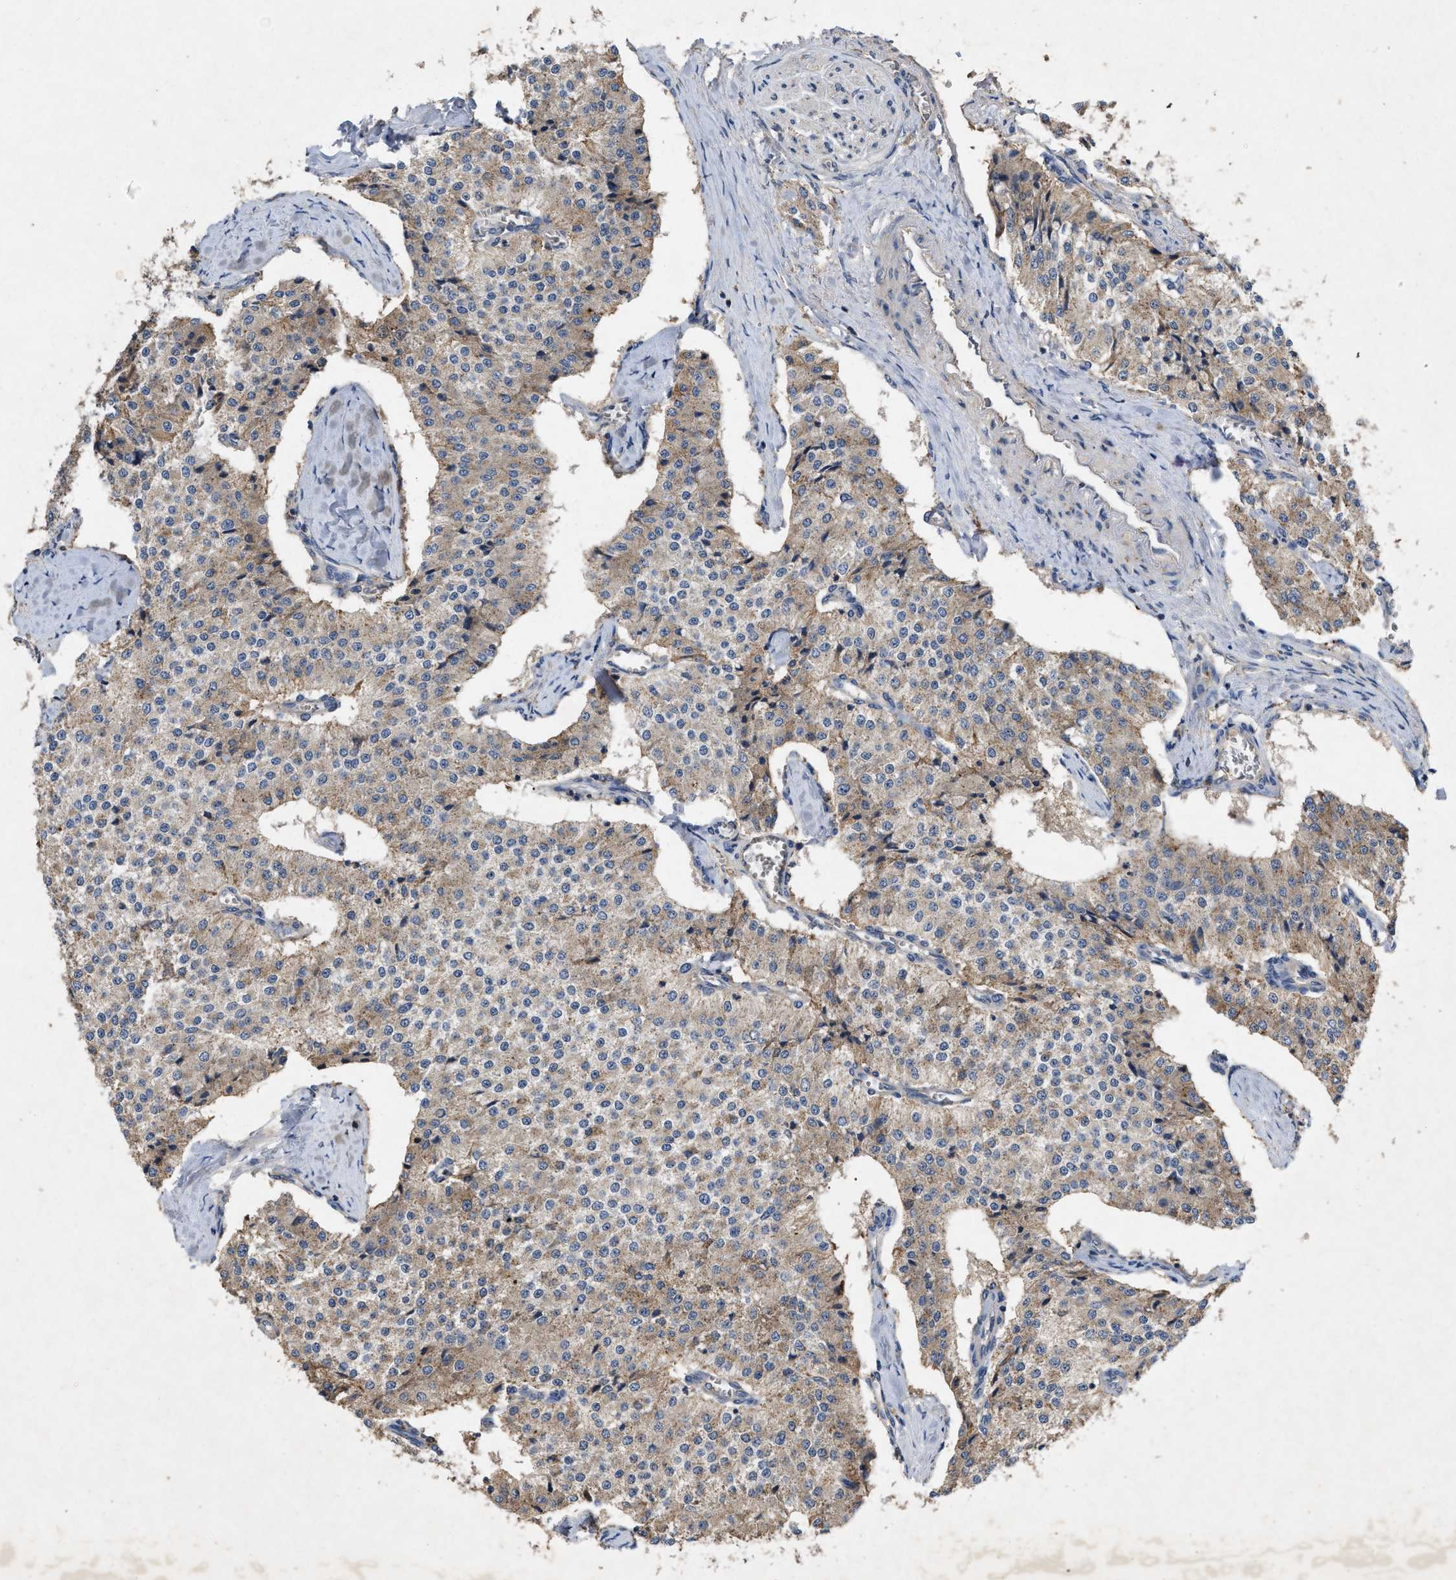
{"staining": {"intensity": "weak", "quantity": "<25%", "location": "cytoplasmic/membranous"}, "tissue": "carcinoid", "cell_type": "Tumor cells", "image_type": "cancer", "snomed": [{"axis": "morphology", "description": "Carcinoid, malignant, NOS"}, {"axis": "topography", "description": "Colon"}], "caption": "This is an immunohistochemistry image of human carcinoid (malignant). There is no staining in tumor cells.", "gene": "LPAR2", "patient": {"sex": "female", "age": 52}}